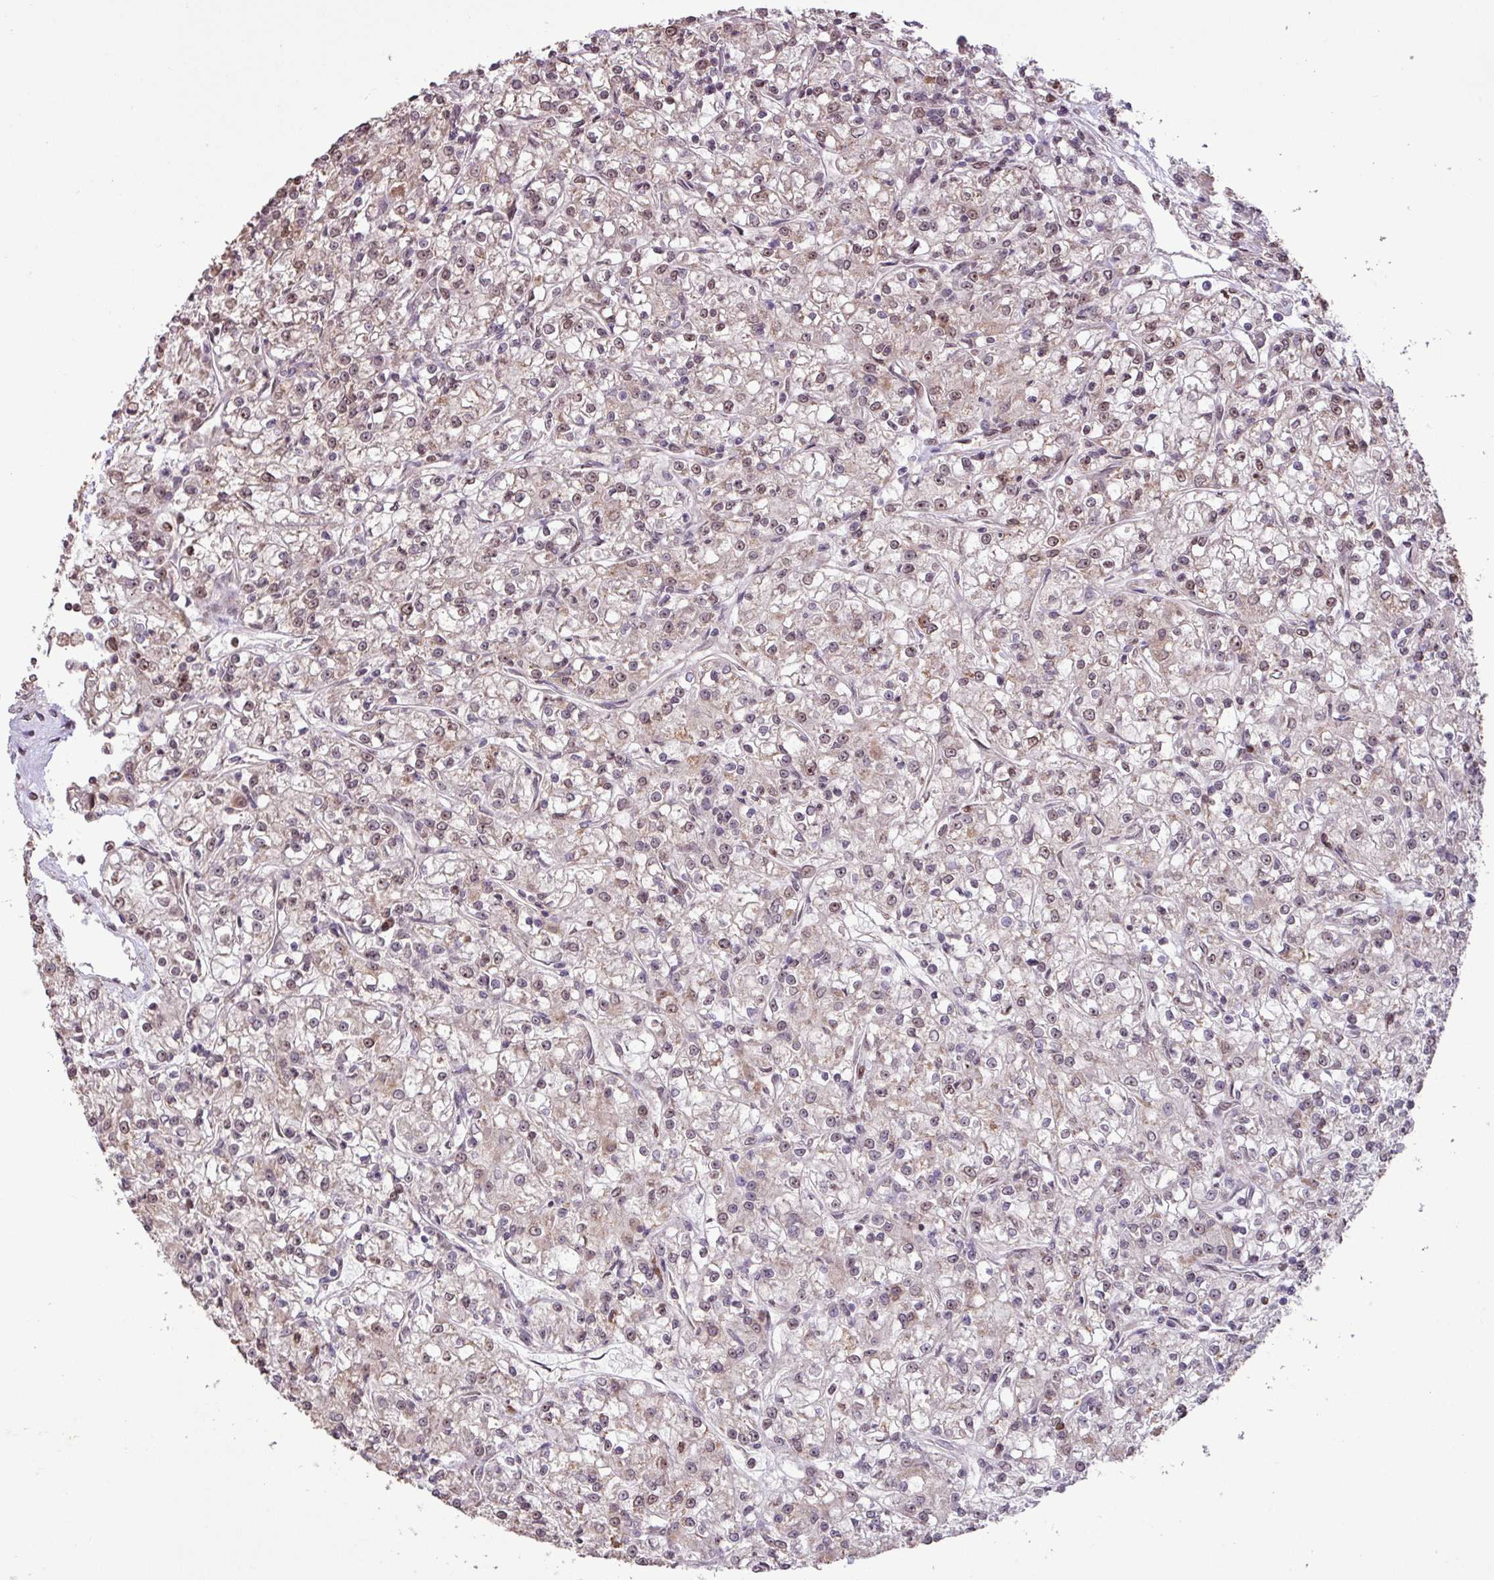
{"staining": {"intensity": "weak", "quantity": "25%-75%", "location": "nuclear"}, "tissue": "renal cancer", "cell_type": "Tumor cells", "image_type": "cancer", "snomed": [{"axis": "morphology", "description": "Adenocarcinoma, NOS"}, {"axis": "topography", "description": "Kidney"}], "caption": "This histopathology image displays renal adenocarcinoma stained with IHC to label a protein in brown. The nuclear of tumor cells show weak positivity for the protein. Nuclei are counter-stained blue.", "gene": "ZNF709", "patient": {"sex": "female", "age": 59}}